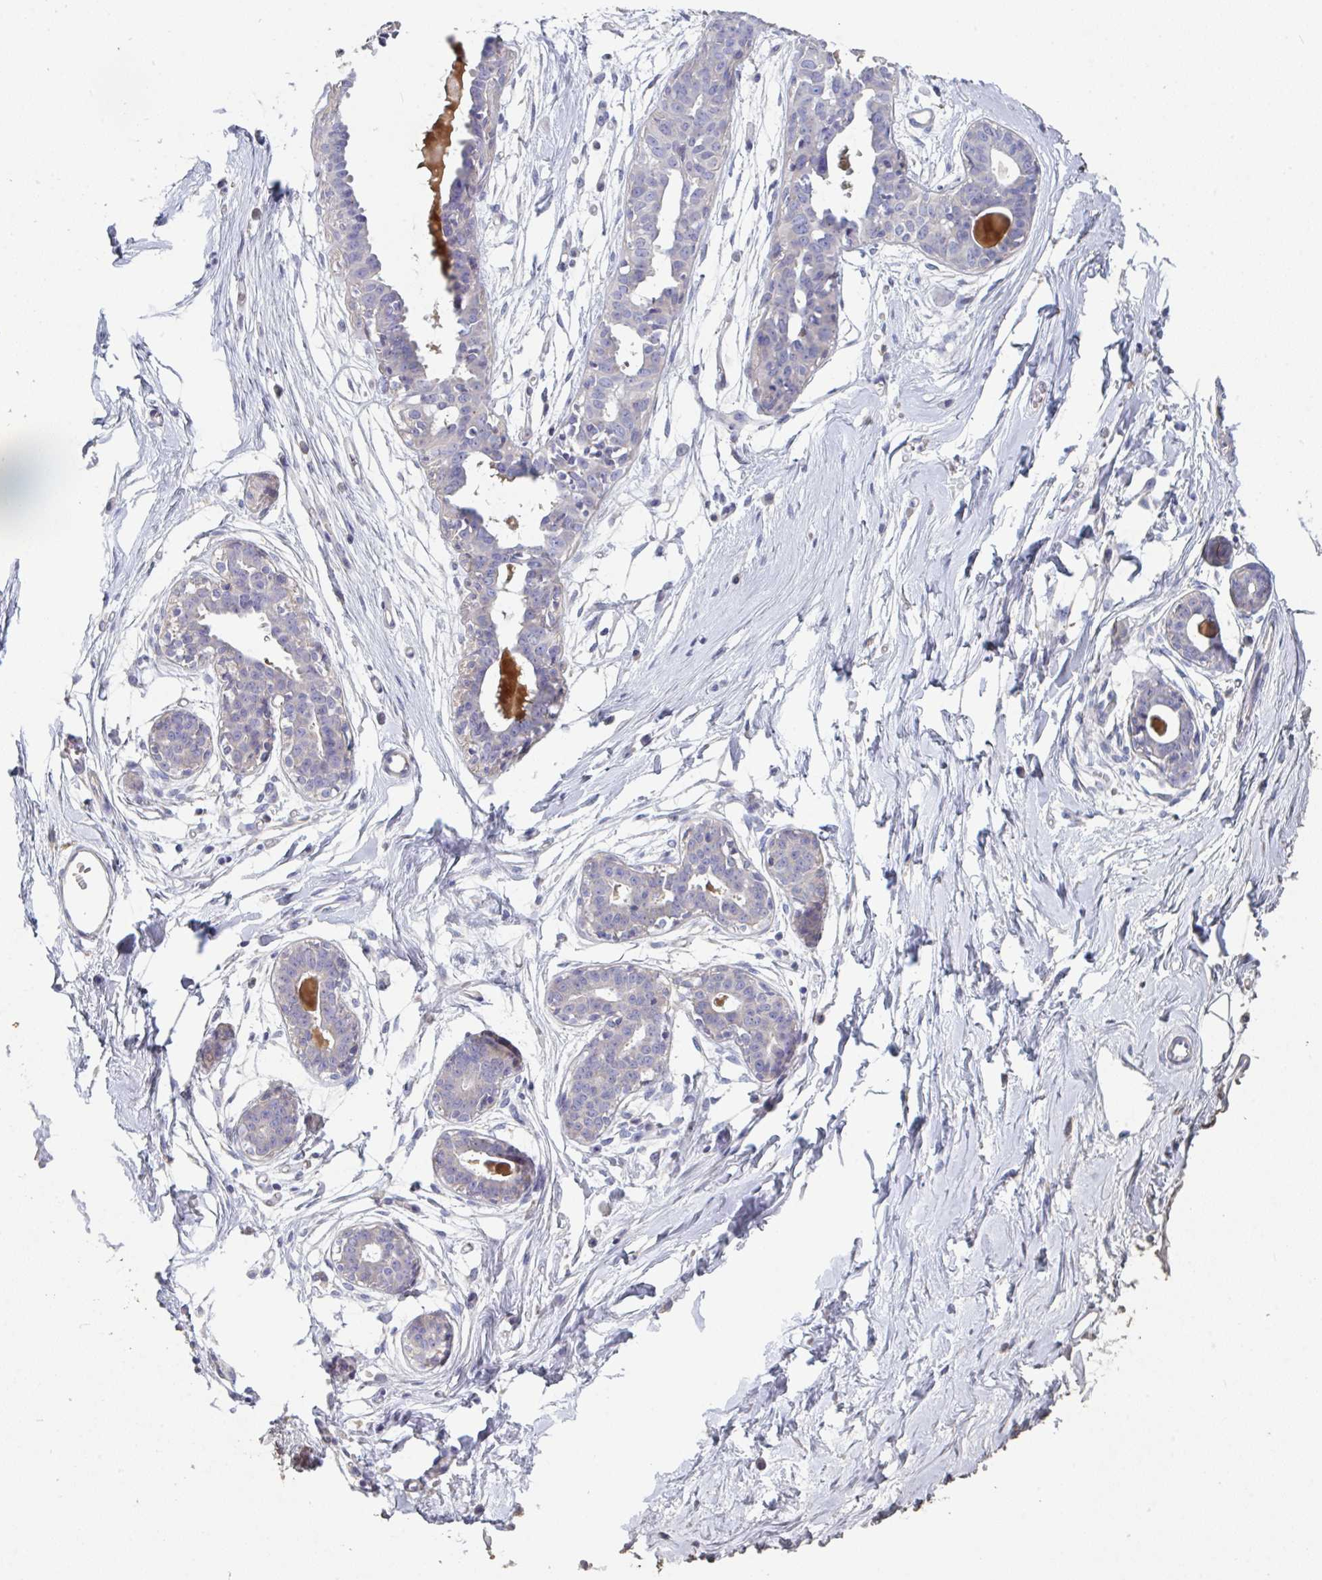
{"staining": {"intensity": "negative", "quantity": "none", "location": "none"}, "tissue": "breast", "cell_type": "Adipocytes", "image_type": "normal", "snomed": [{"axis": "morphology", "description": "Normal tissue, NOS"}, {"axis": "topography", "description": "Breast"}], "caption": "Adipocytes show no significant protein staining in benign breast.", "gene": "HGFAC", "patient": {"sex": "female", "age": 45}}